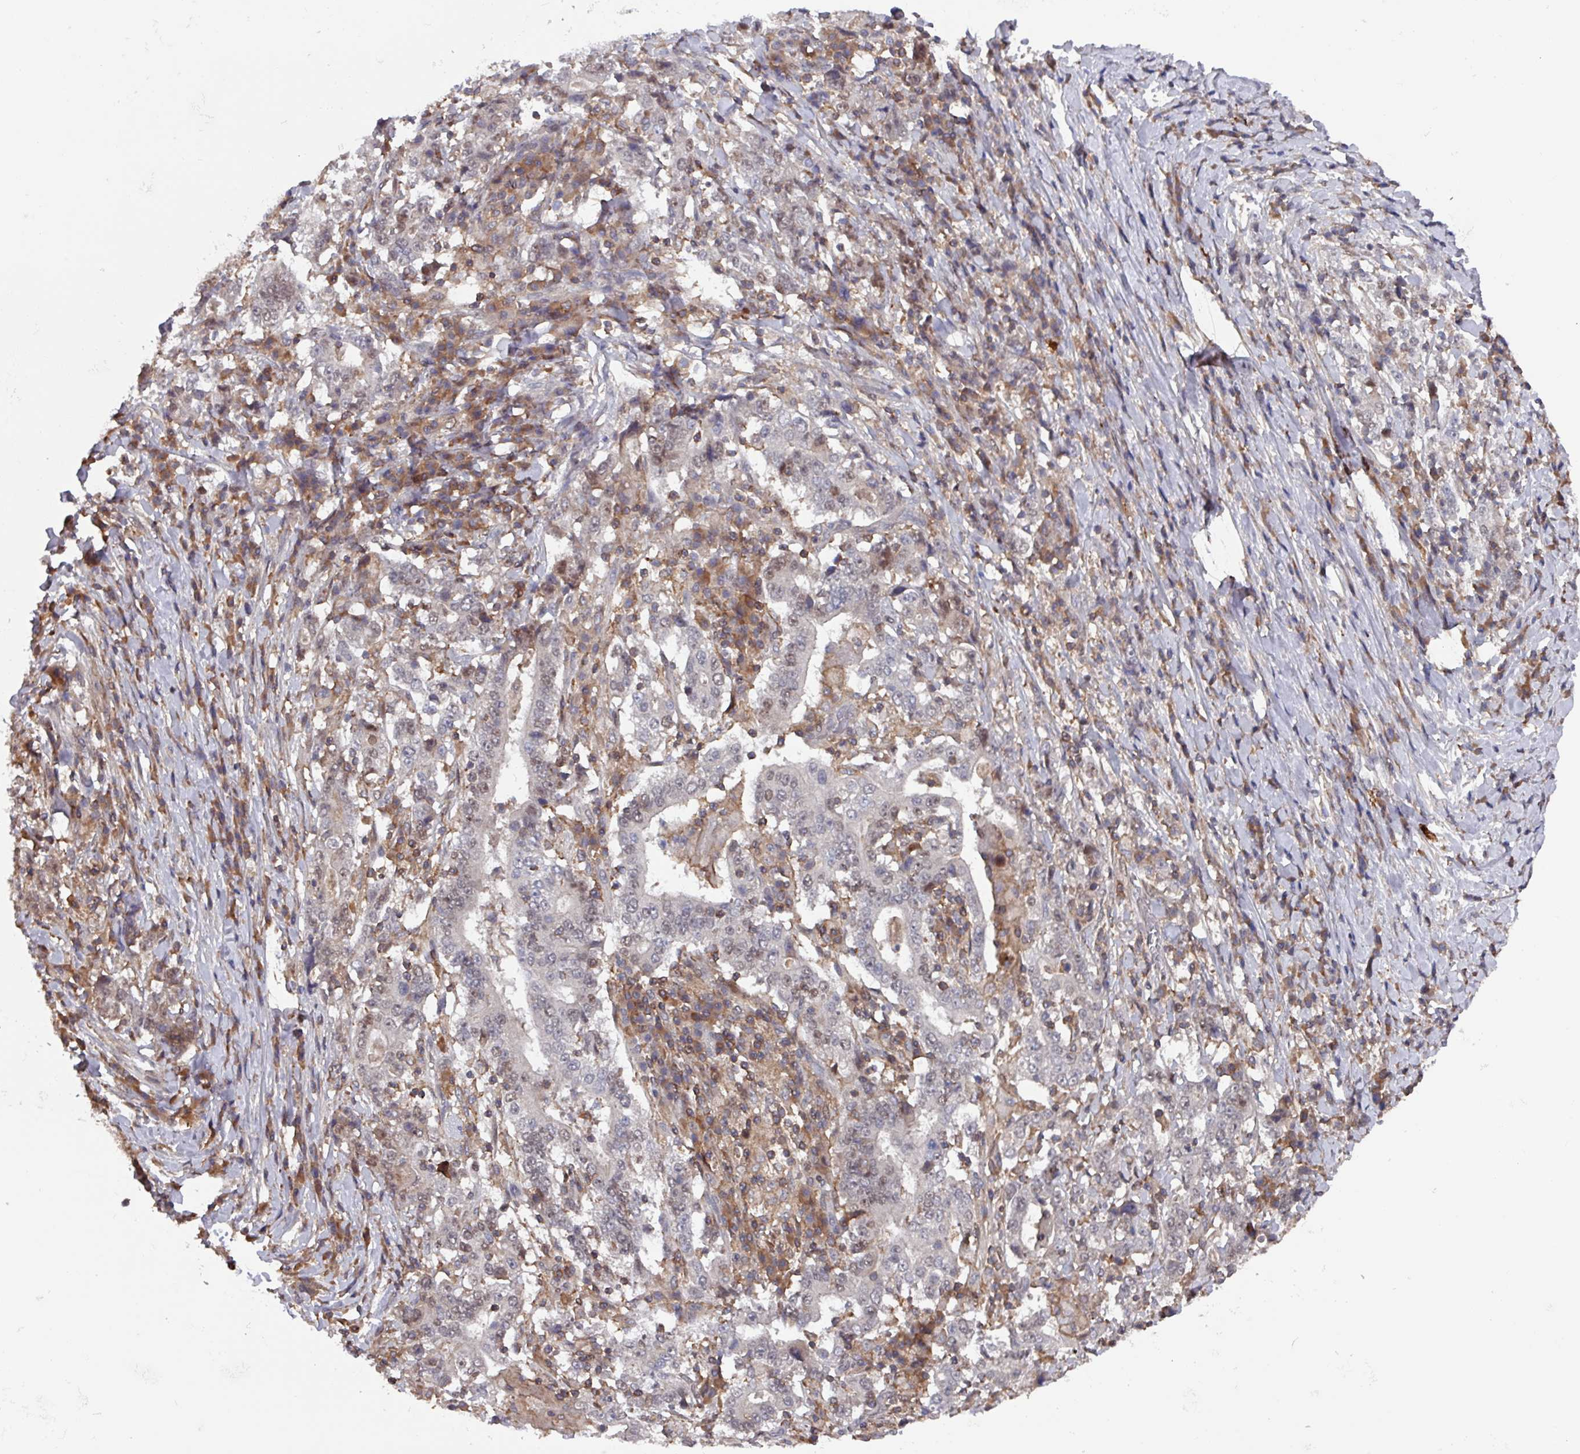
{"staining": {"intensity": "weak", "quantity": "25%-75%", "location": "nuclear"}, "tissue": "stomach cancer", "cell_type": "Tumor cells", "image_type": "cancer", "snomed": [{"axis": "morphology", "description": "Normal tissue, NOS"}, {"axis": "morphology", "description": "Adenocarcinoma, NOS"}, {"axis": "topography", "description": "Stomach, upper"}, {"axis": "topography", "description": "Stomach"}], "caption": "Tumor cells demonstrate low levels of weak nuclear expression in approximately 25%-75% of cells in stomach cancer (adenocarcinoma). (Stains: DAB in brown, nuclei in blue, Microscopy: brightfield microscopy at high magnification).", "gene": "PRRX1", "patient": {"sex": "male", "age": 59}}